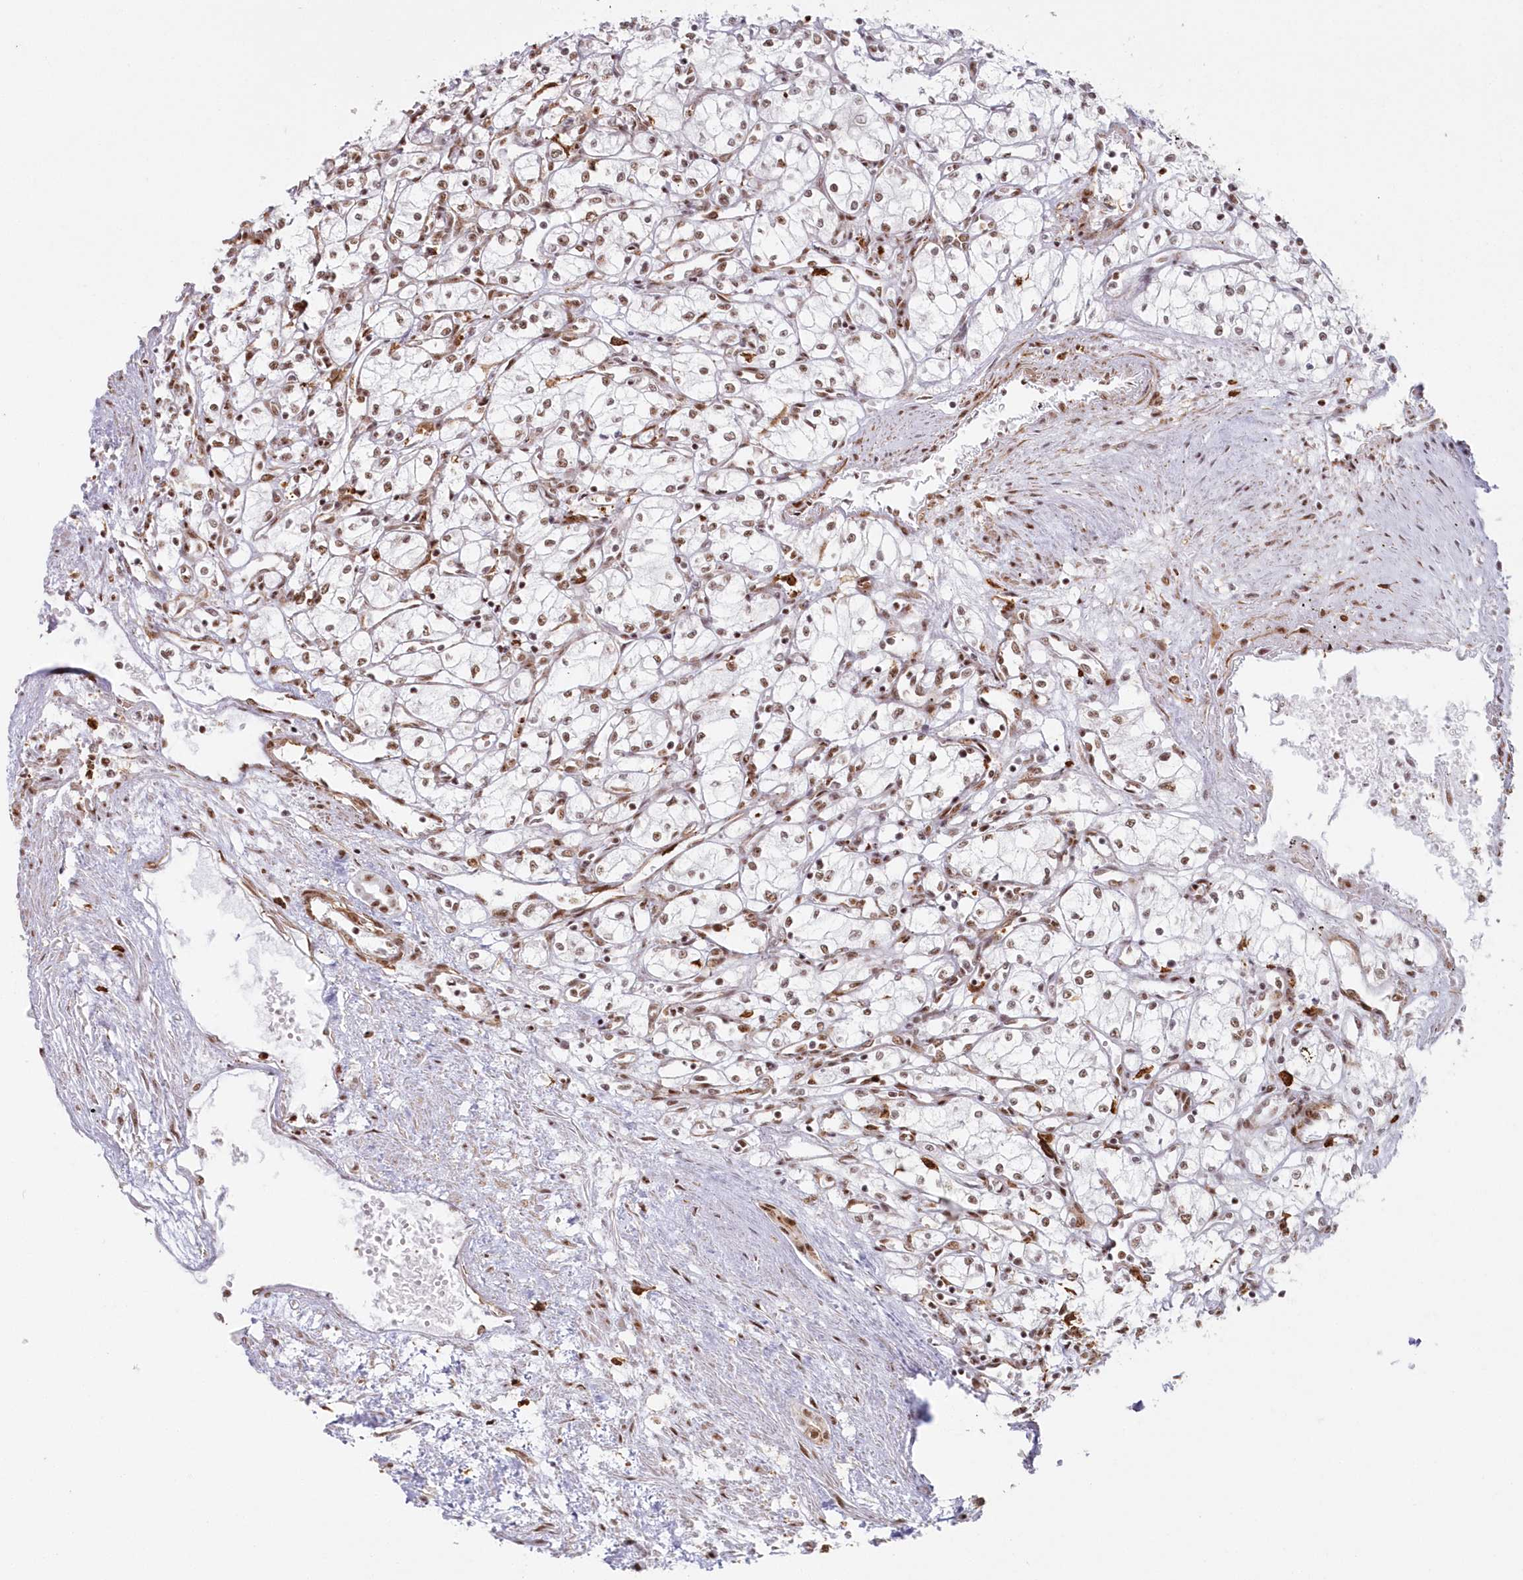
{"staining": {"intensity": "moderate", "quantity": ">75%", "location": "nuclear"}, "tissue": "renal cancer", "cell_type": "Tumor cells", "image_type": "cancer", "snomed": [{"axis": "morphology", "description": "Adenocarcinoma, NOS"}, {"axis": "topography", "description": "Kidney"}], "caption": "Protein staining of renal cancer tissue displays moderate nuclear expression in approximately >75% of tumor cells.", "gene": "DDX46", "patient": {"sex": "male", "age": 59}}